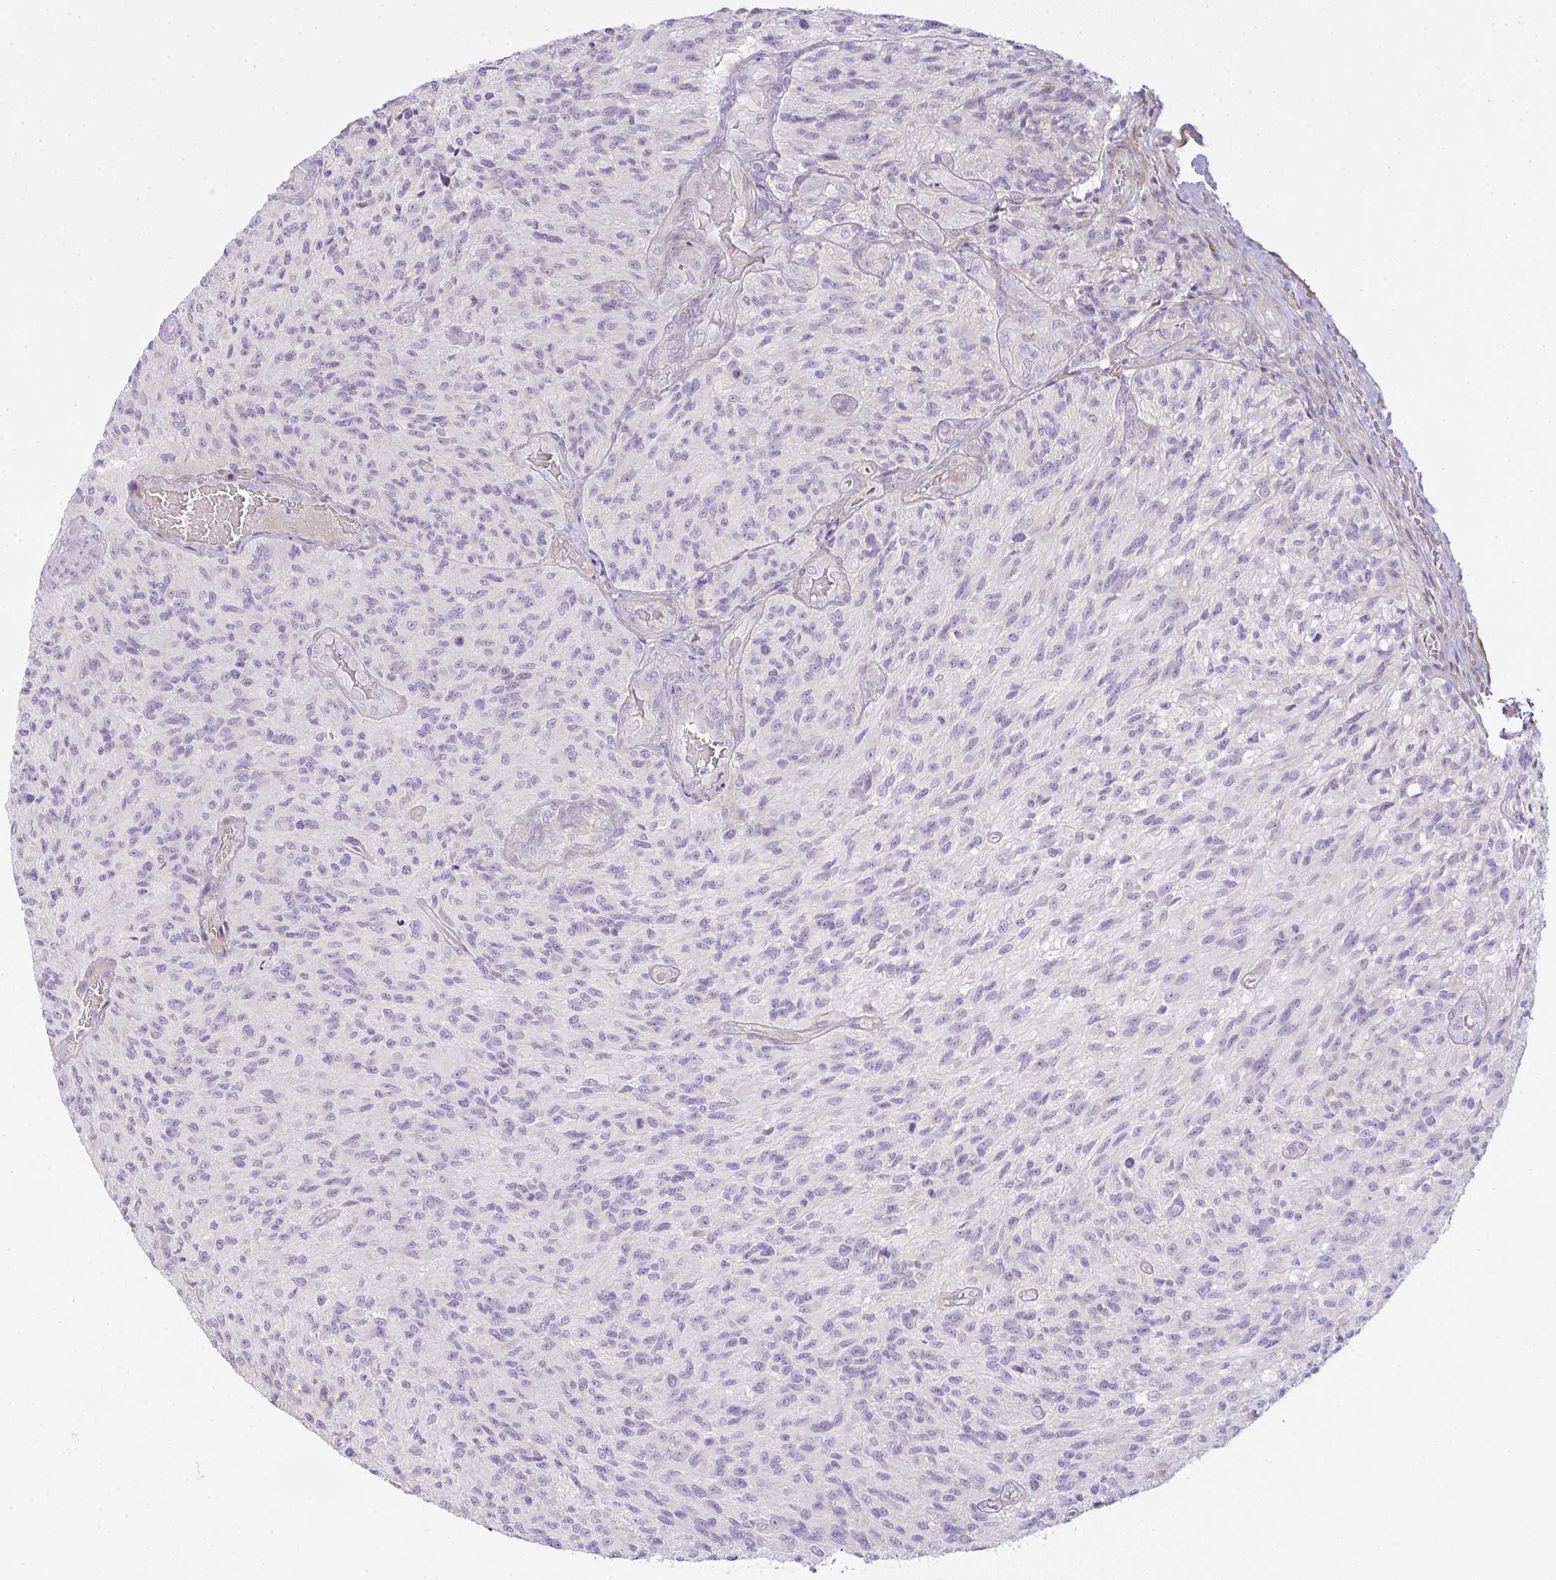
{"staining": {"intensity": "negative", "quantity": "none", "location": "none"}, "tissue": "glioma", "cell_type": "Tumor cells", "image_type": "cancer", "snomed": [{"axis": "morphology", "description": "Normal tissue, NOS"}, {"axis": "morphology", "description": "Glioma, malignant, High grade"}, {"axis": "topography", "description": "Cerebral cortex"}], "caption": "Tumor cells show no significant expression in glioma.", "gene": "SIRPB2", "patient": {"sex": "male", "age": 56}}